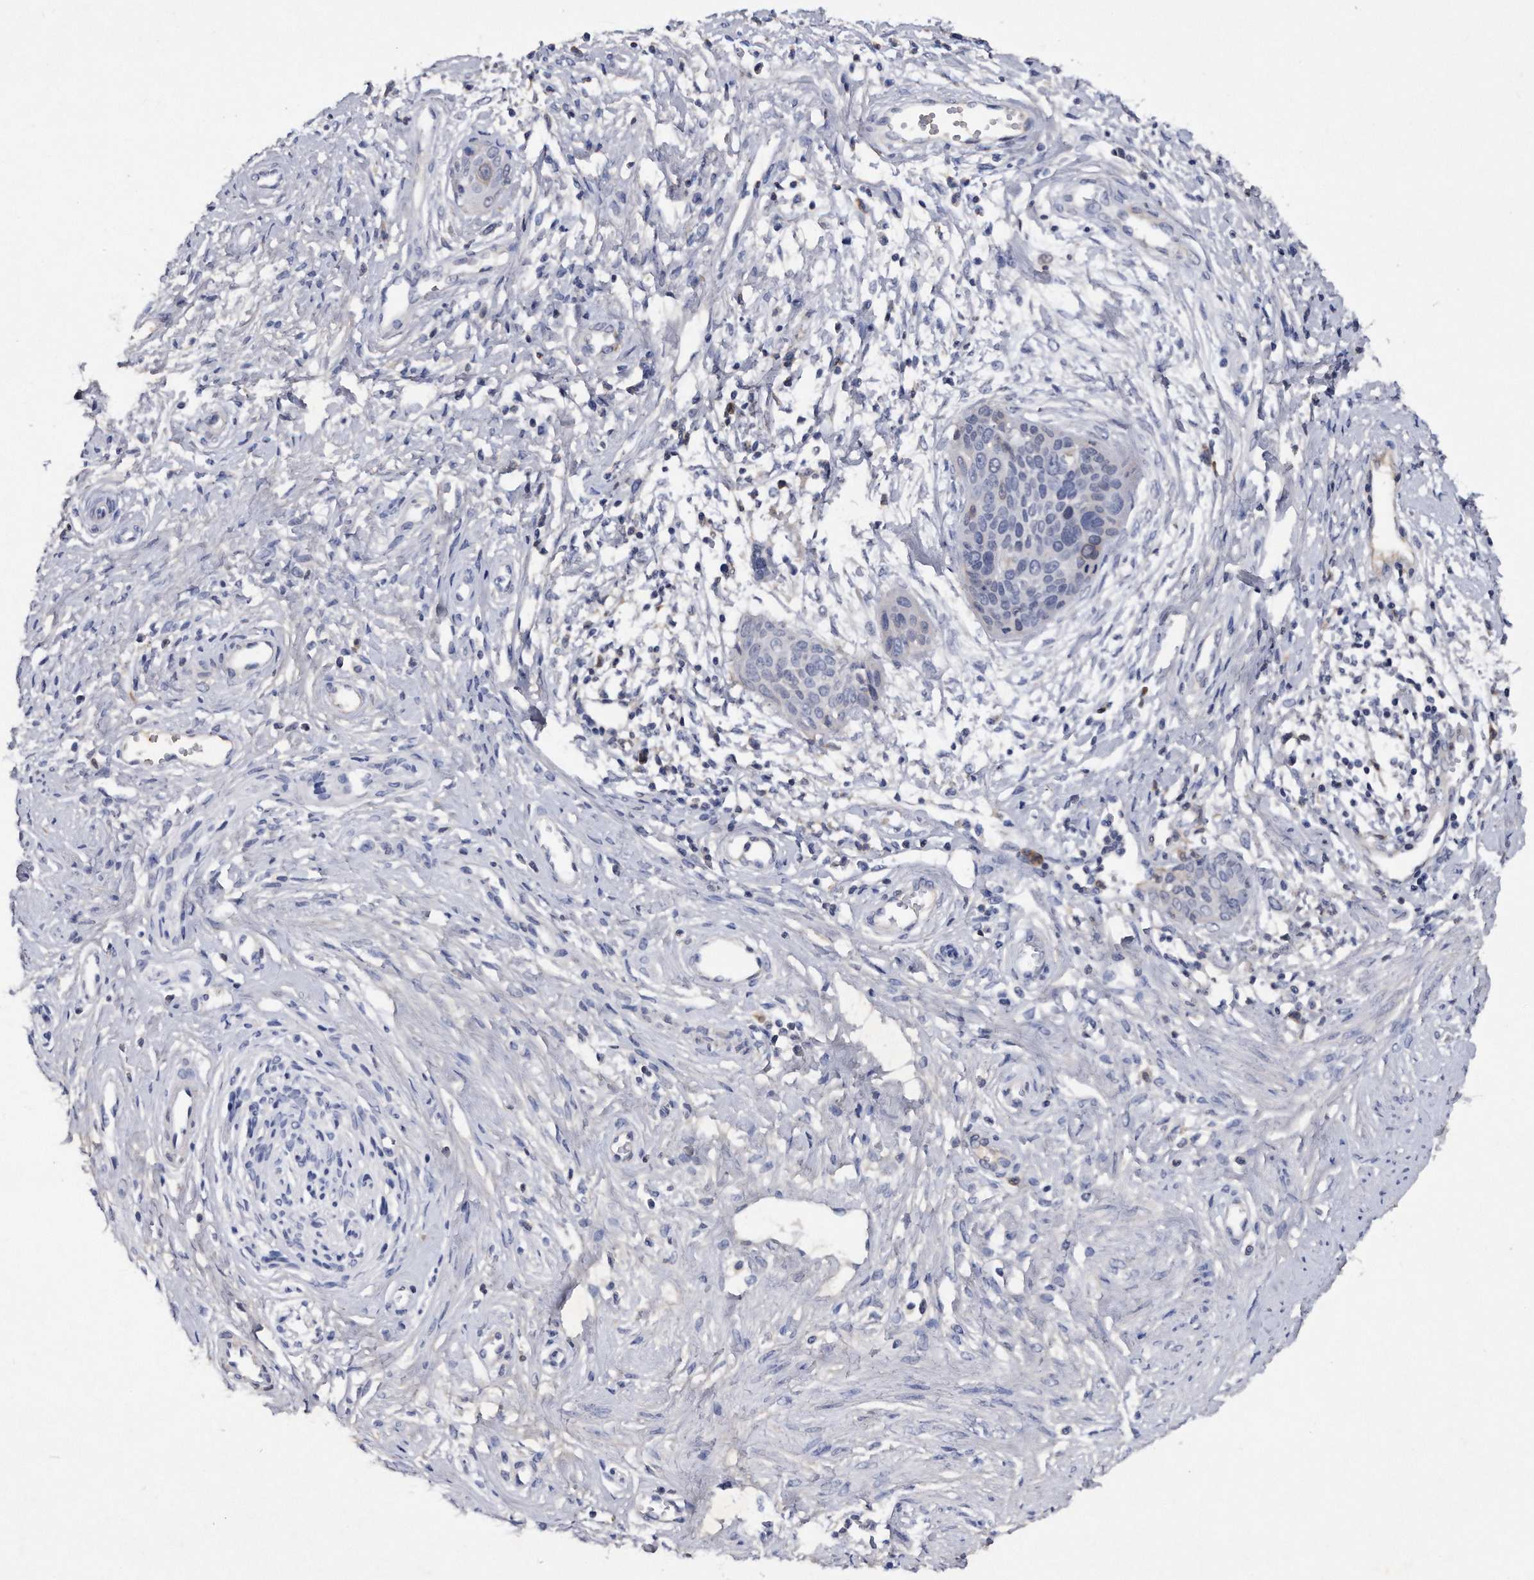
{"staining": {"intensity": "negative", "quantity": "none", "location": "none"}, "tissue": "cervical cancer", "cell_type": "Tumor cells", "image_type": "cancer", "snomed": [{"axis": "morphology", "description": "Squamous cell carcinoma, NOS"}, {"axis": "topography", "description": "Cervix"}], "caption": "IHC micrograph of neoplastic tissue: human cervical cancer (squamous cell carcinoma) stained with DAB reveals no significant protein staining in tumor cells. (Stains: DAB (3,3'-diaminobenzidine) IHC with hematoxylin counter stain, Microscopy: brightfield microscopy at high magnification).", "gene": "ASNS", "patient": {"sex": "female", "age": 37}}